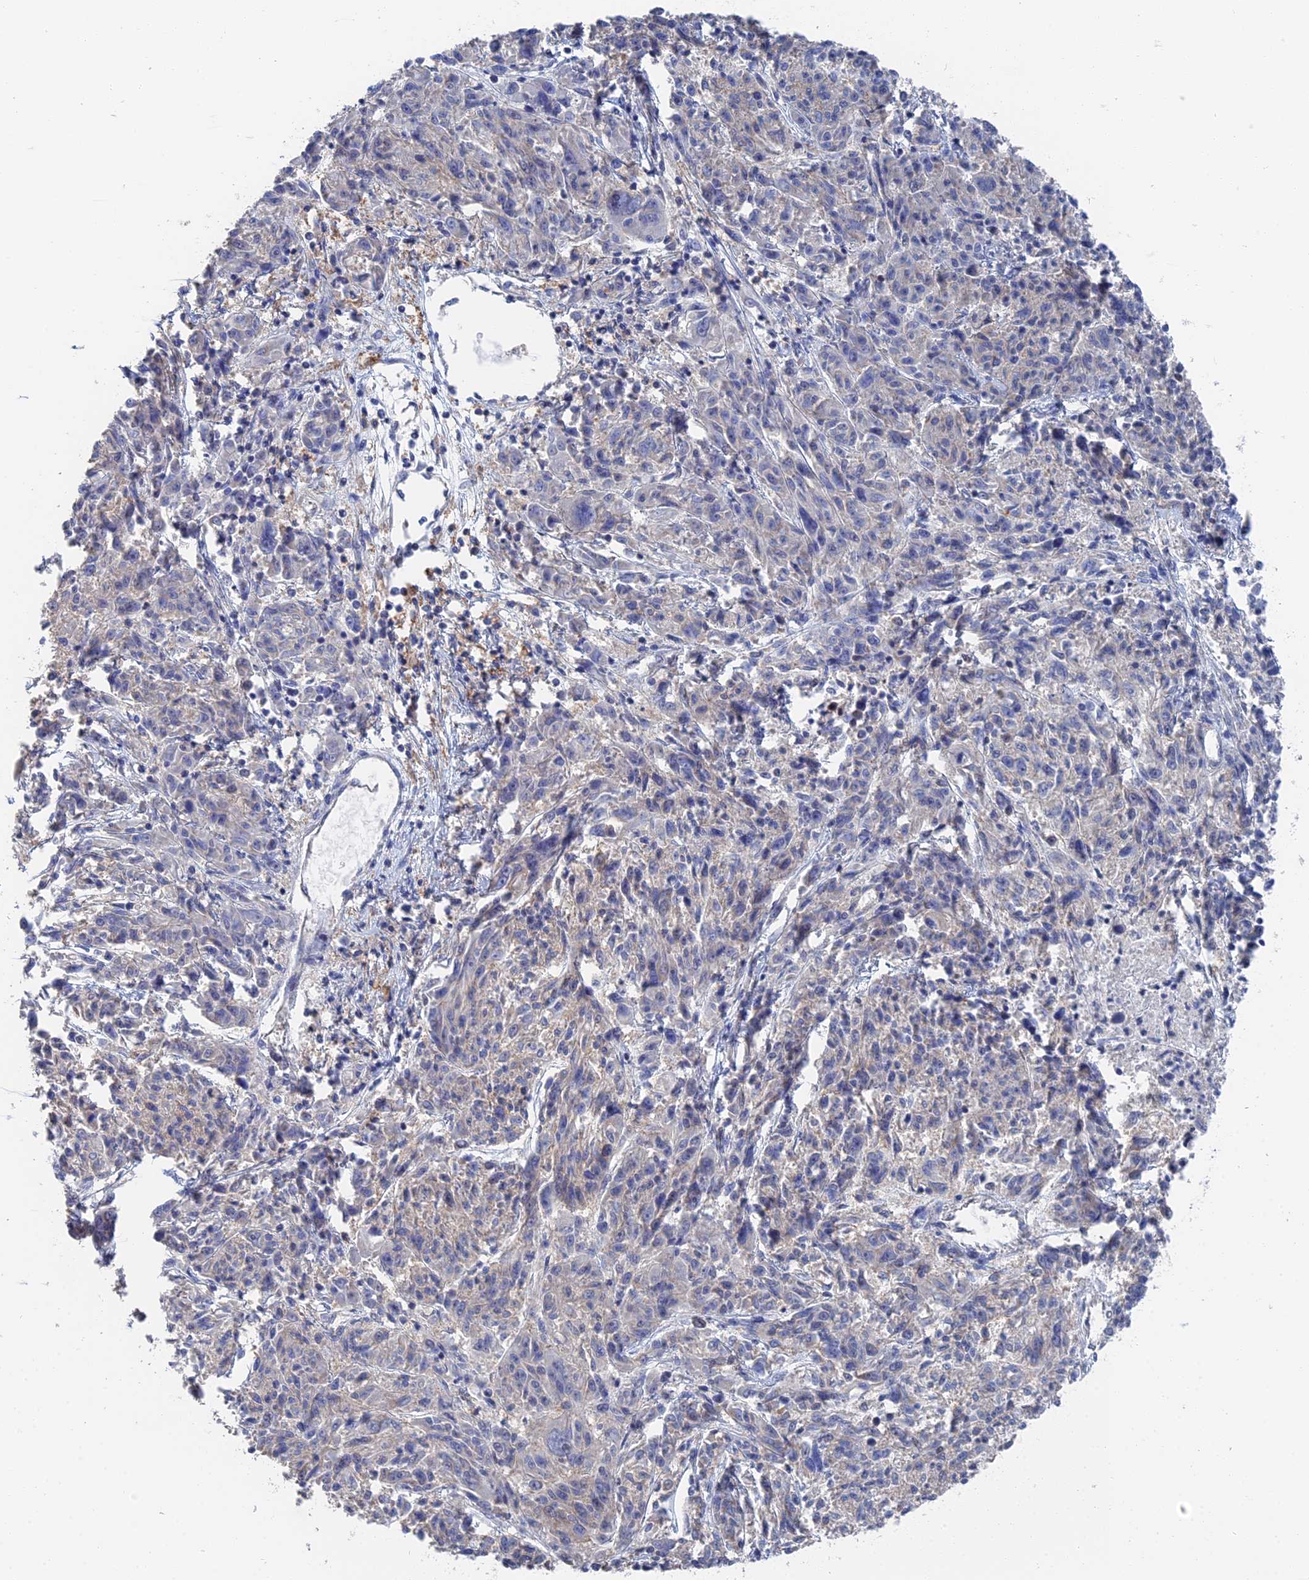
{"staining": {"intensity": "negative", "quantity": "none", "location": "none"}, "tissue": "melanoma", "cell_type": "Tumor cells", "image_type": "cancer", "snomed": [{"axis": "morphology", "description": "Malignant melanoma, NOS"}, {"axis": "topography", "description": "Skin"}], "caption": "Tumor cells show no significant protein positivity in melanoma.", "gene": "TSSC4", "patient": {"sex": "male", "age": 53}}